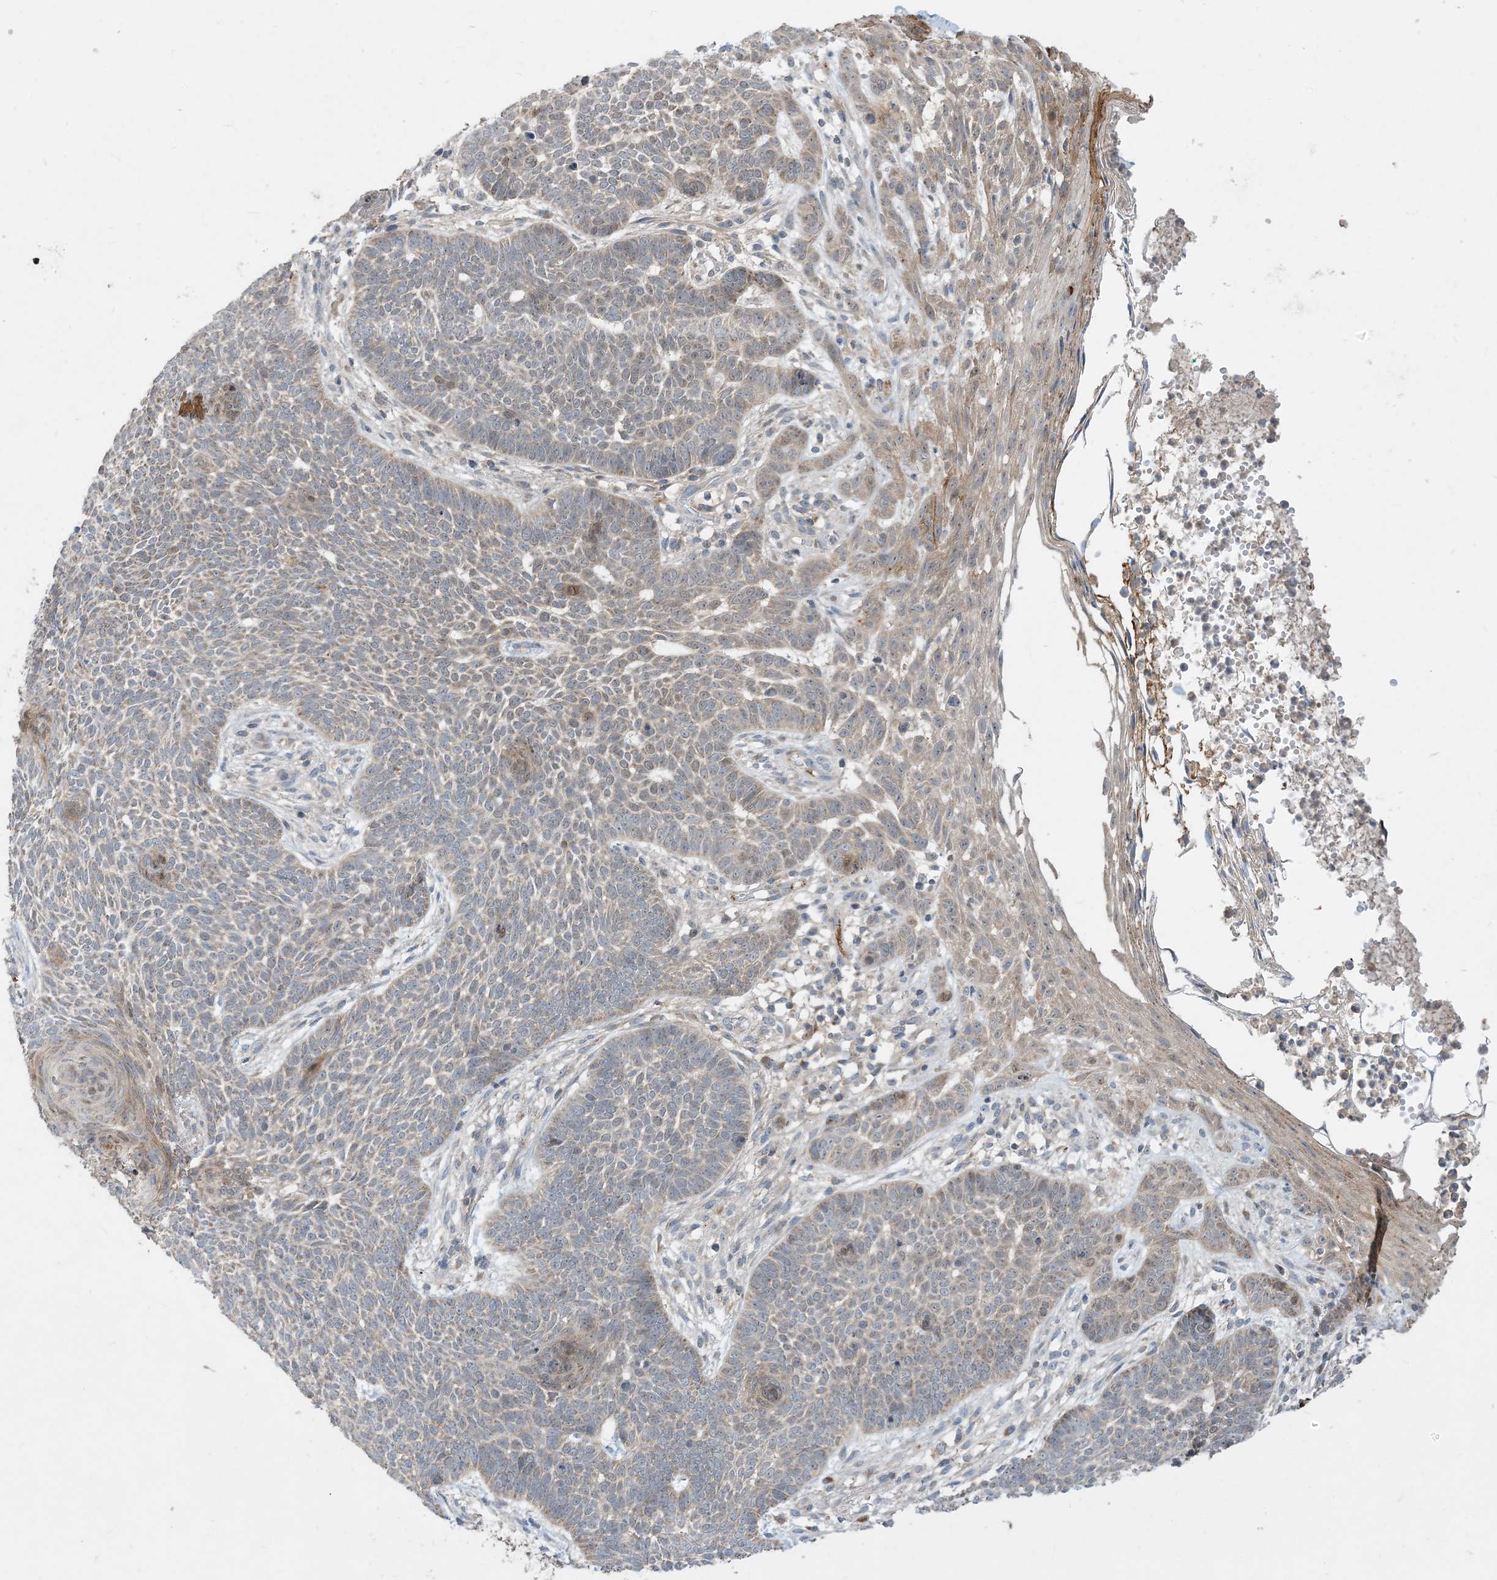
{"staining": {"intensity": "moderate", "quantity": "<25%", "location": "cytoplasmic/membranous"}, "tissue": "skin cancer", "cell_type": "Tumor cells", "image_type": "cancer", "snomed": [{"axis": "morphology", "description": "Normal tissue, NOS"}, {"axis": "morphology", "description": "Basal cell carcinoma"}, {"axis": "topography", "description": "Skin"}], "caption": "This histopathology image demonstrates immunohistochemistry (IHC) staining of skin basal cell carcinoma, with low moderate cytoplasmic/membranous staining in about <25% of tumor cells.", "gene": "ECHDC1", "patient": {"sex": "male", "age": 64}}